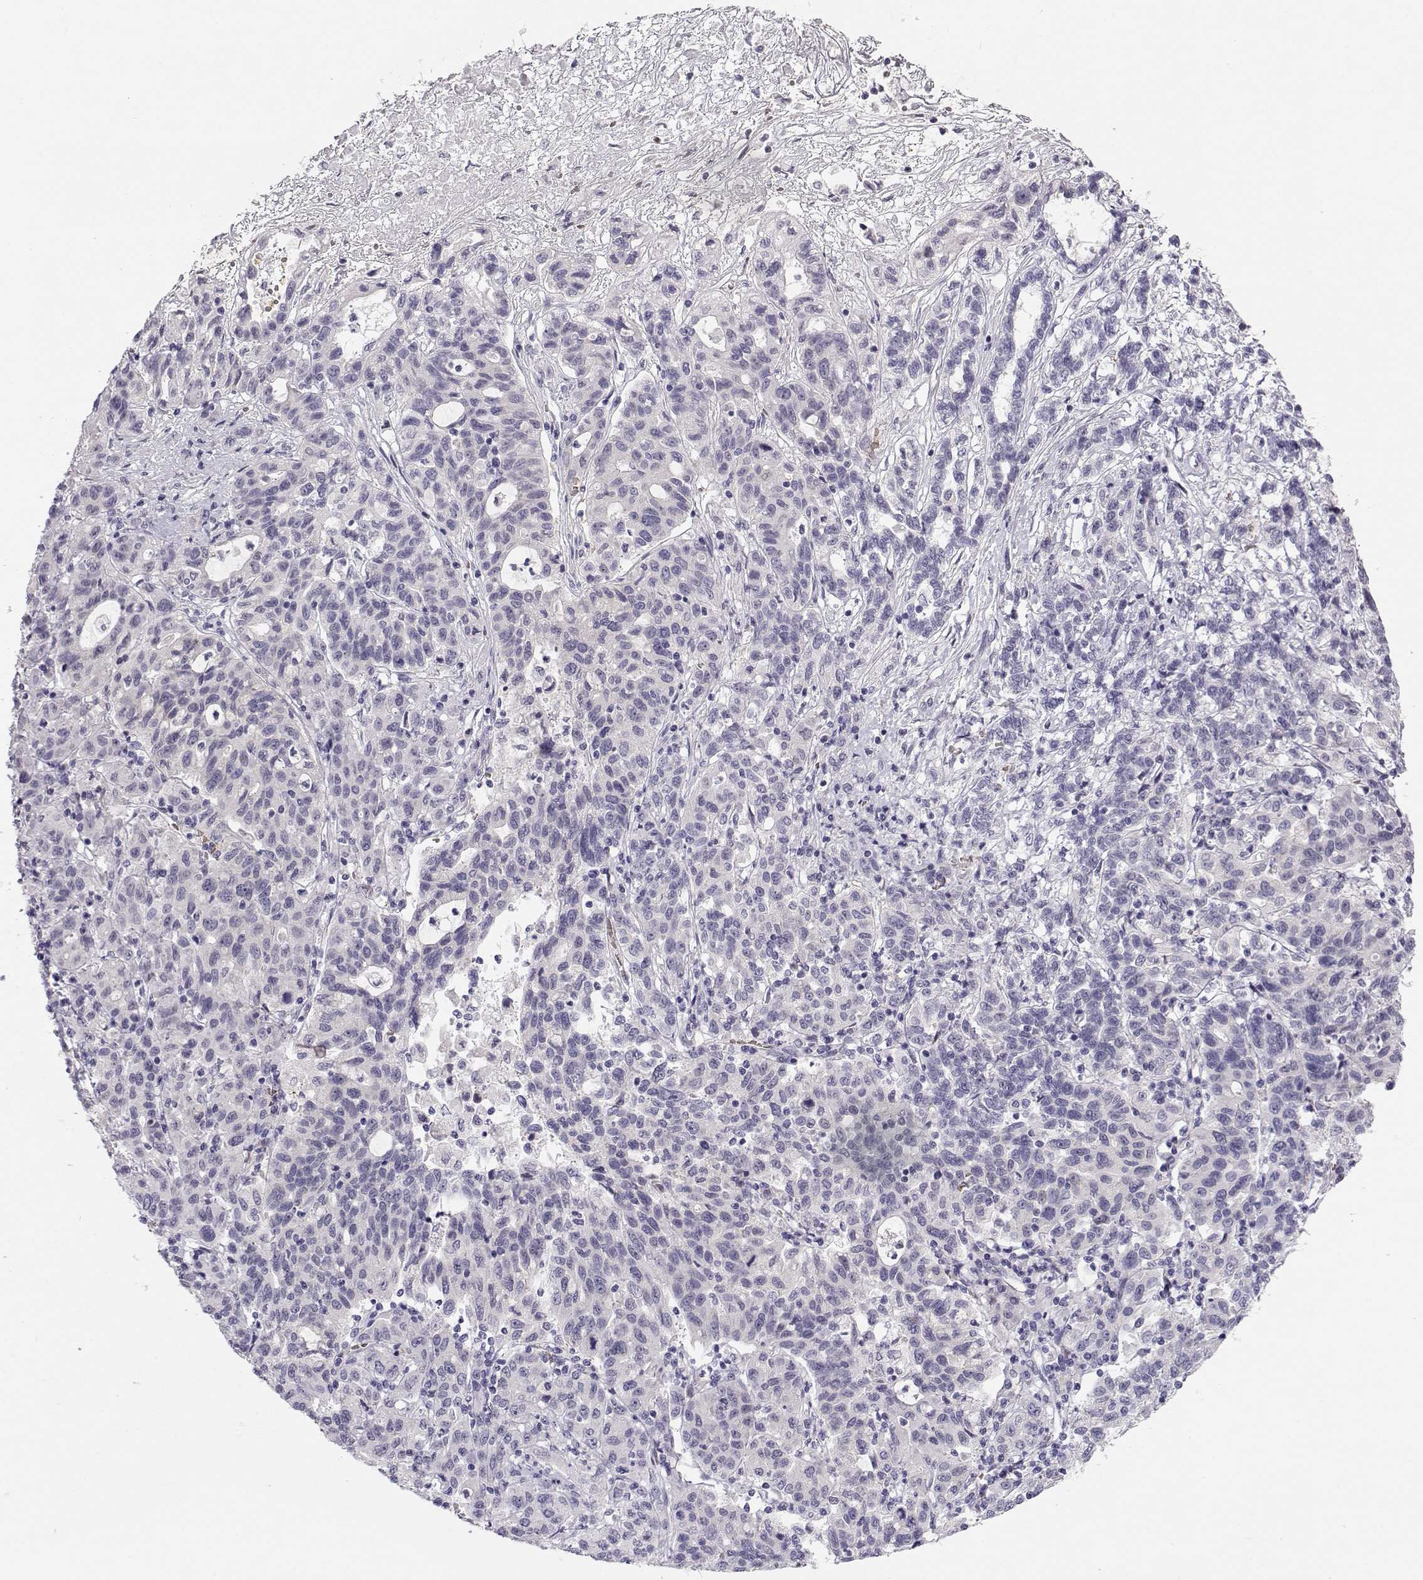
{"staining": {"intensity": "negative", "quantity": "none", "location": "none"}, "tissue": "liver cancer", "cell_type": "Tumor cells", "image_type": "cancer", "snomed": [{"axis": "morphology", "description": "Adenocarcinoma, NOS"}, {"axis": "morphology", "description": "Cholangiocarcinoma"}, {"axis": "topography", "description": "Liver"}], "caption": "Liver cancer (adenocarcinoma) stained for a protein using IHC demonstrates no positivity tumor cells.", "gene": "TTC26", "patient": {"sex": "male", "age": 64}}